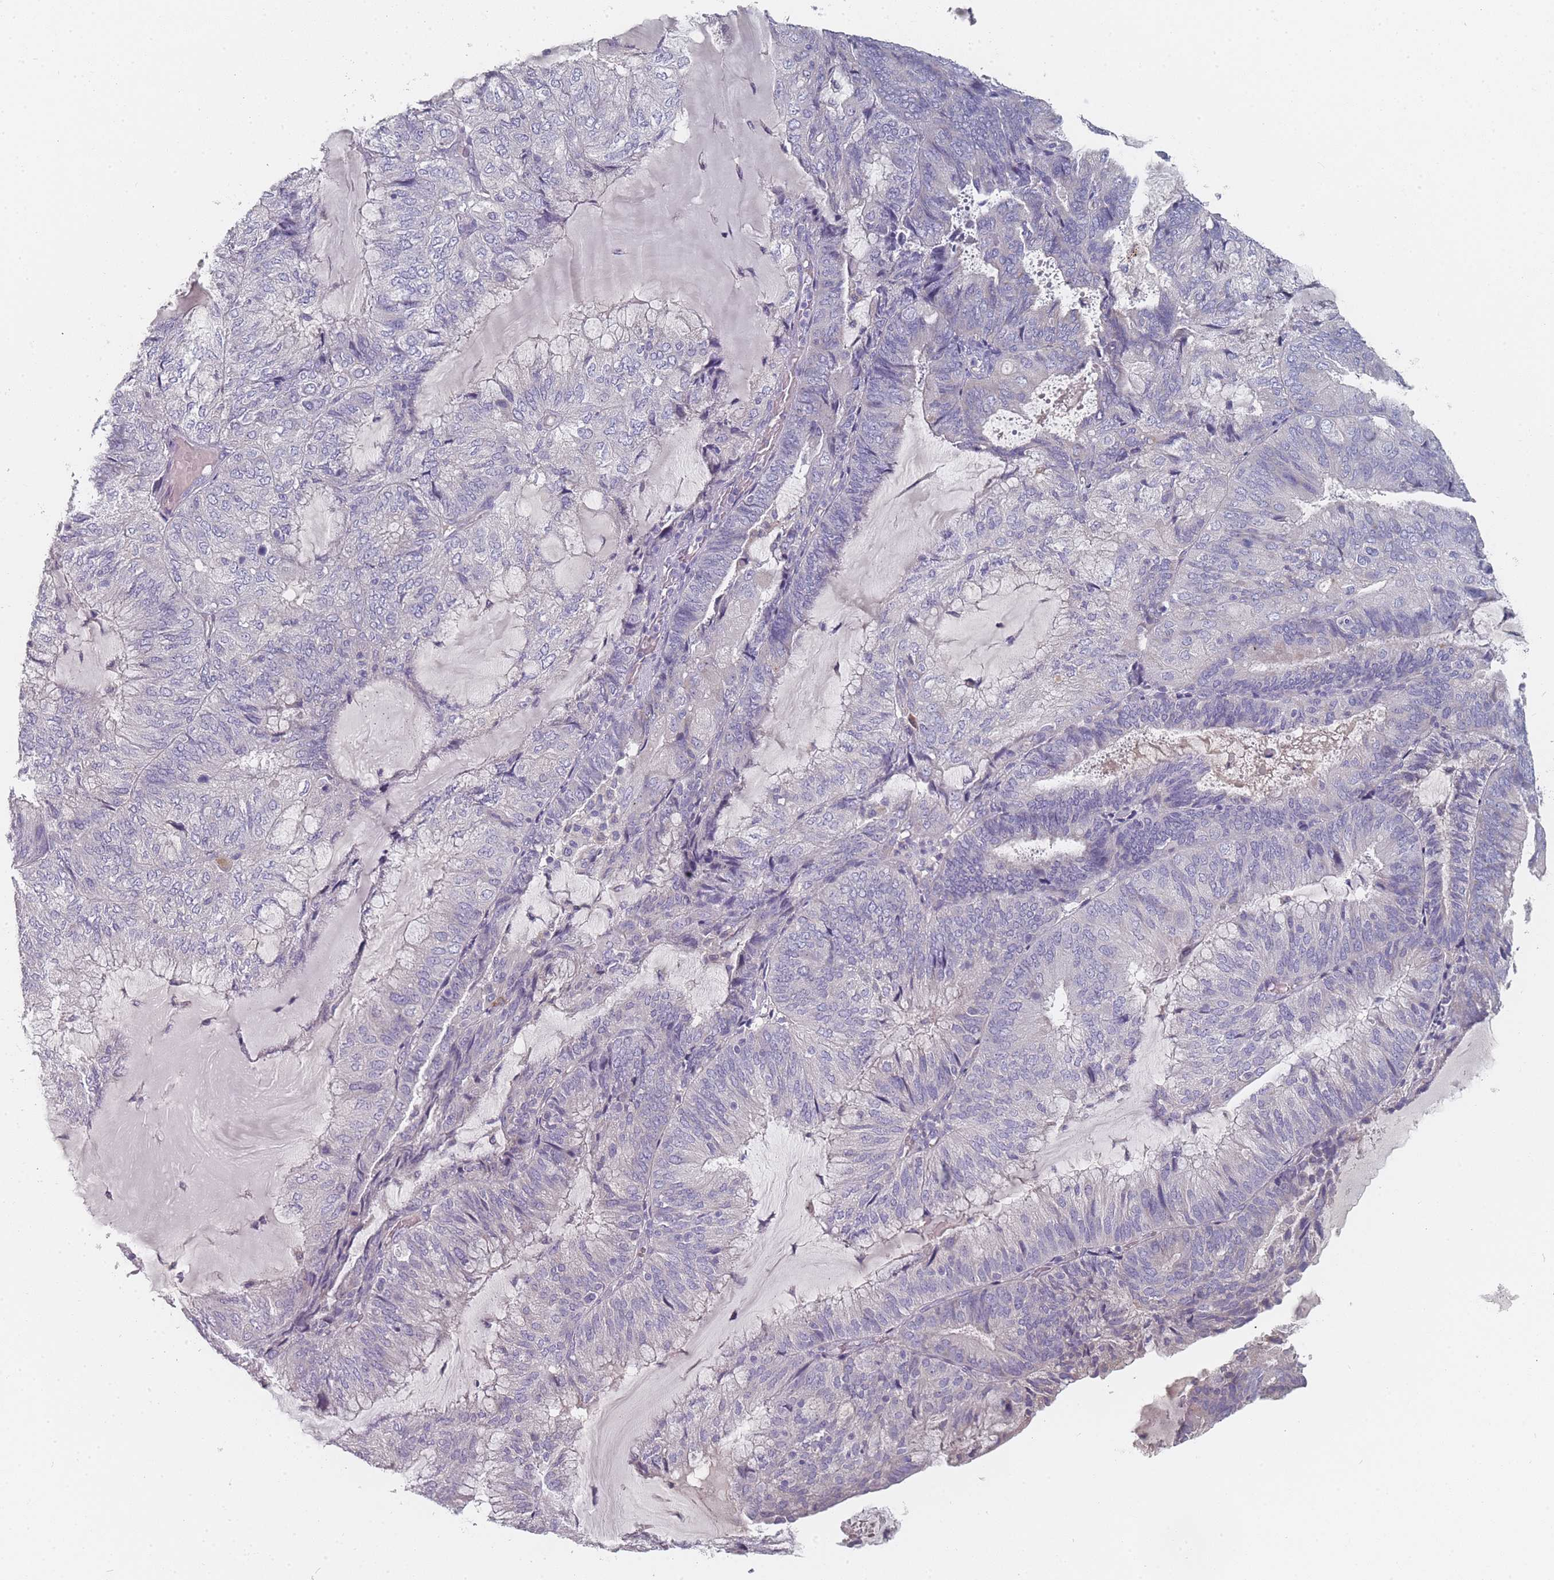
{"staining": {"intensity": "negative", "quantity": "none", "location": "none"}, "tissue": "endometrial cancer", "cell_type": "Tumor cells", "image_type": "cancer", "snomed": [{"axis": "morphology", "description": "Adenocarcinoma, NOS"}, {"axis": "topography", "description": "Endometrium"}], "caption": "A histopathology image of endometrial adenocarcinoma stained for a protein shows no brown staining in tumor cells.", "gene": "SLC35E4", "patient": {"sex": "female", "age": 81}}